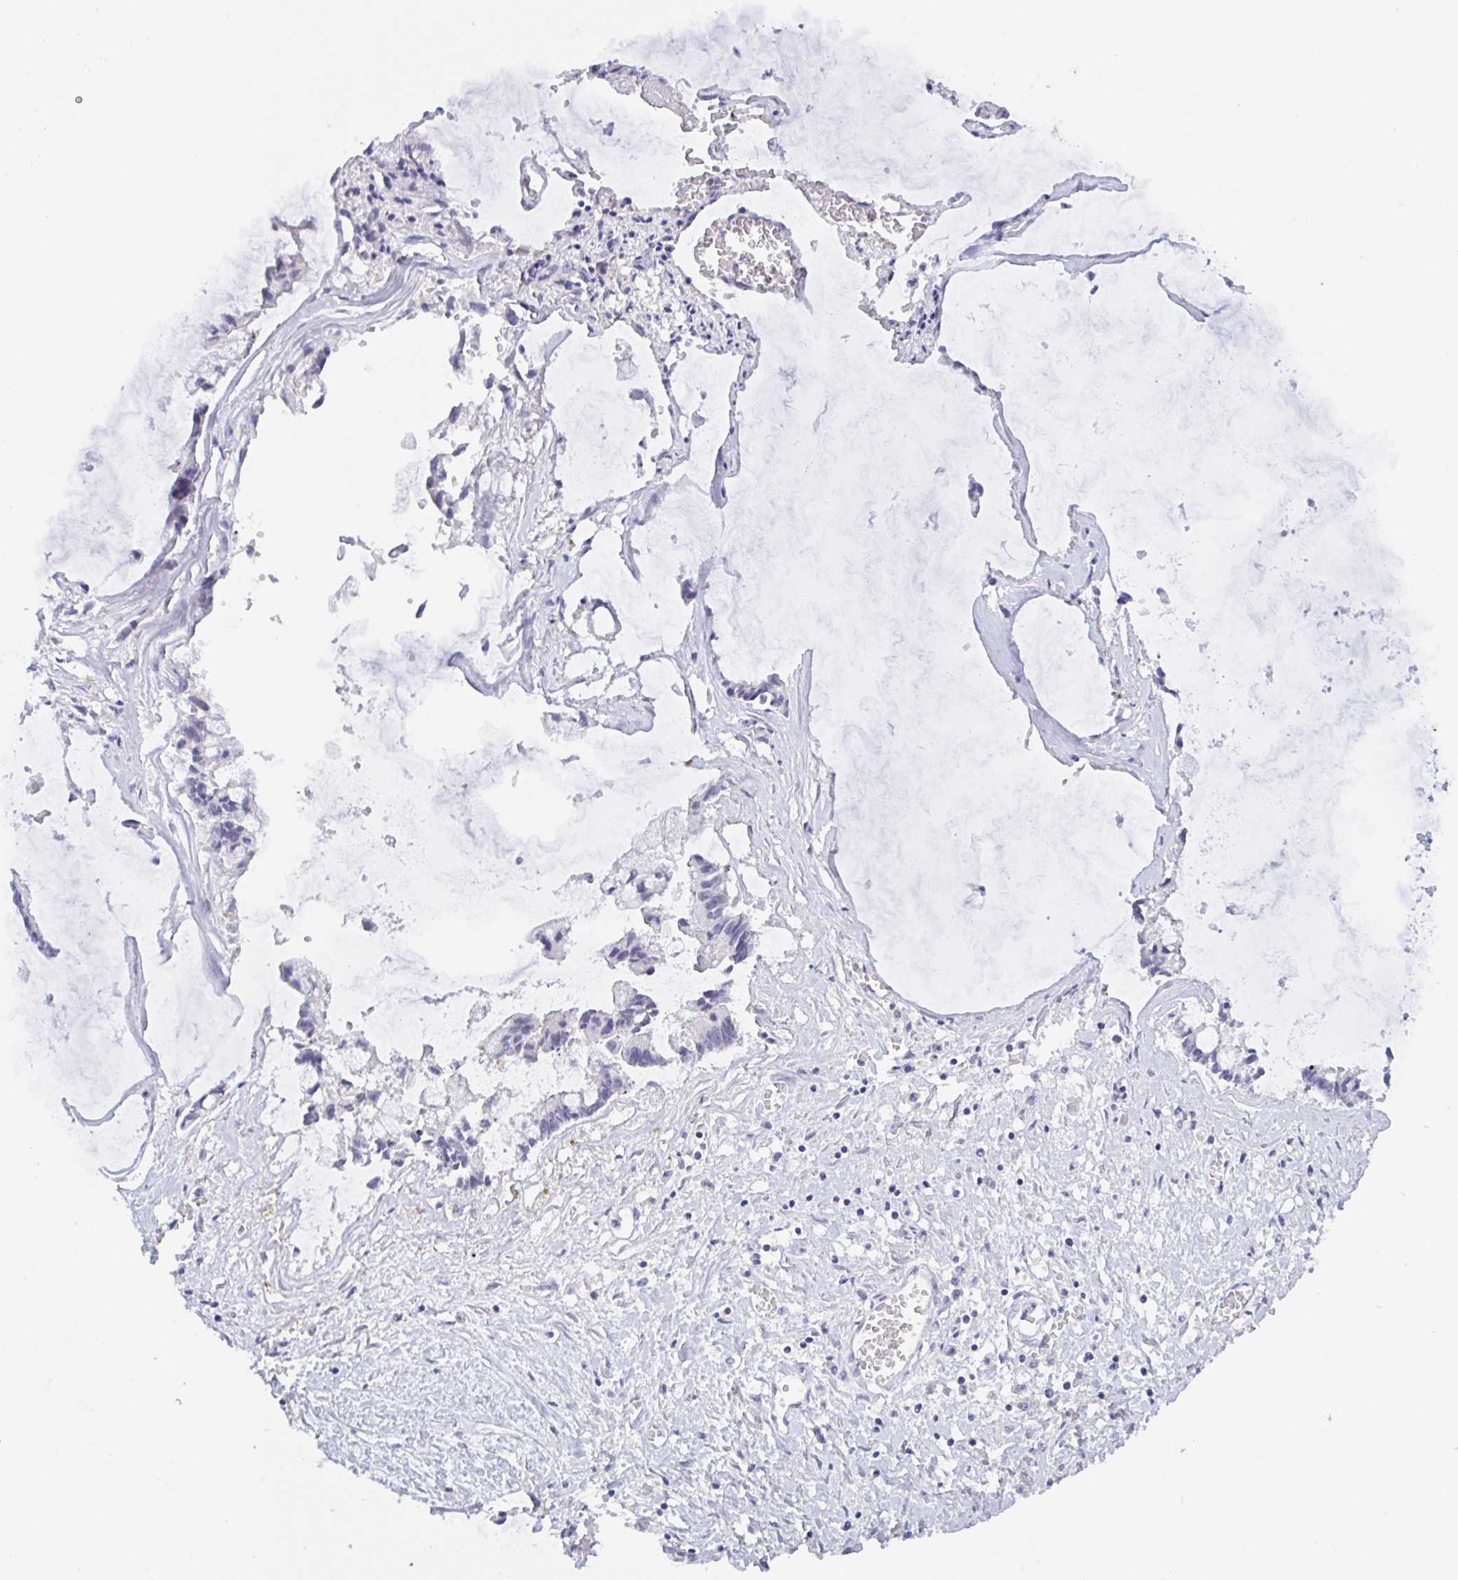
{"staining": {"intensity": "negative", "quantity": "none", "location": "none"}, "tissue": "ovarian cancer", "cell_type": "Tumor cells", "image_type": "cancer", "snomed": [{"axis": "morphology", "description": "Cystadenocarcinoma, mucinous, NOS"}, {"axis": "topography", "description": "Ovary"}], "caption": "A micrograph of ovarian mucinous cystadenocarcinoma stained for a protein reveals no brown staining in tumor cells.", "gene": "SERPINB13", "patient": {"sex": "female", "age": 90}}